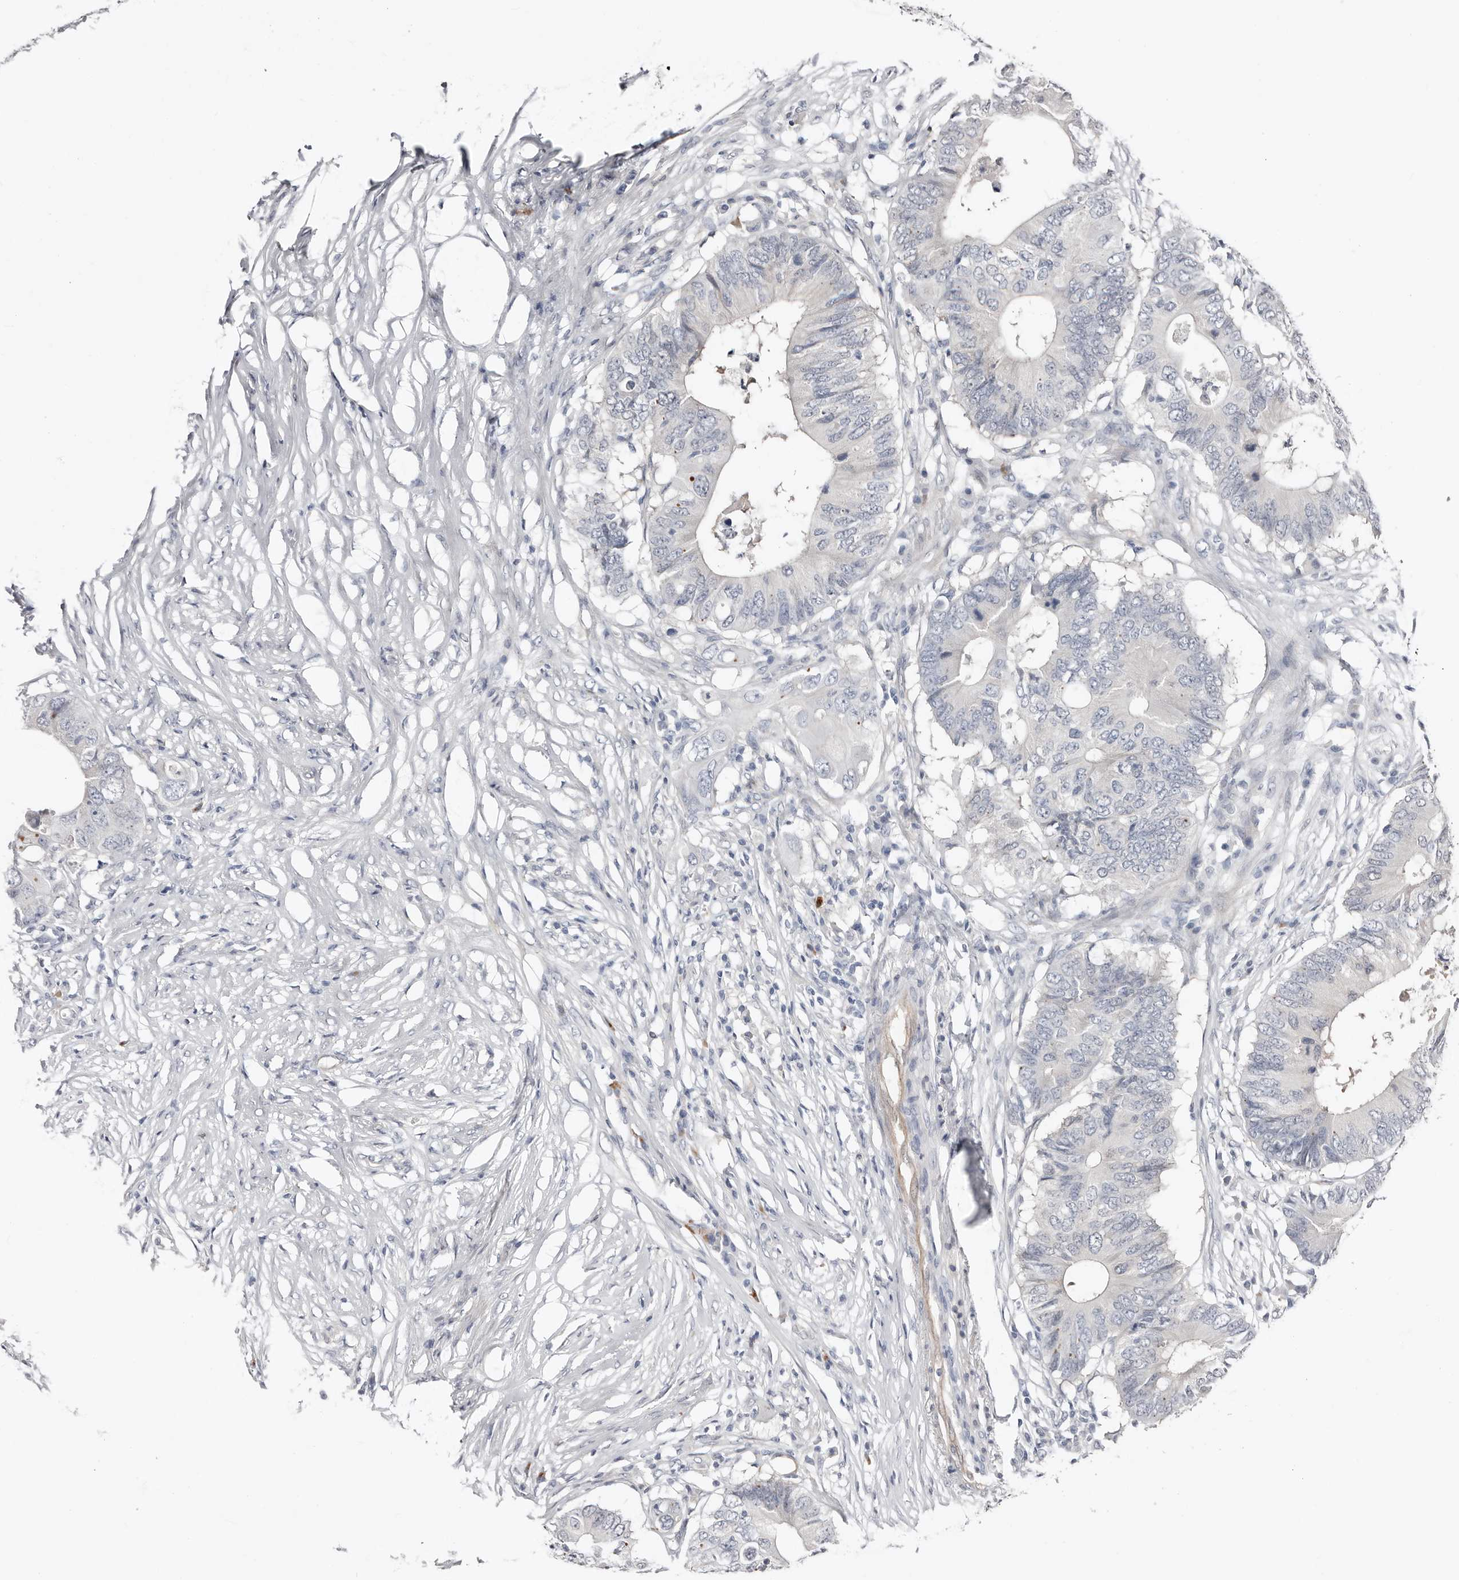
{"staining": {"intensity": "negative", "quantity": "none", "location": "none"}, "tissue": "colorectal cancer", "cell_type": "Tumor cells", "image_type": "cancer", "snomed": [{"axis": "morphology", "description": "Adenocarcinoma, NOS"}, {"axis": "topography", "description": "Colon"}], "caption": "Tumor cells show no significant staining in colorectal cancer. (DAB (3,3'-diaminobenzidine) IHC visualized using brightfield microscopy, high magnification).", "gene": "ASRGL1", "patient": {"sex": "male", "age": 71}}